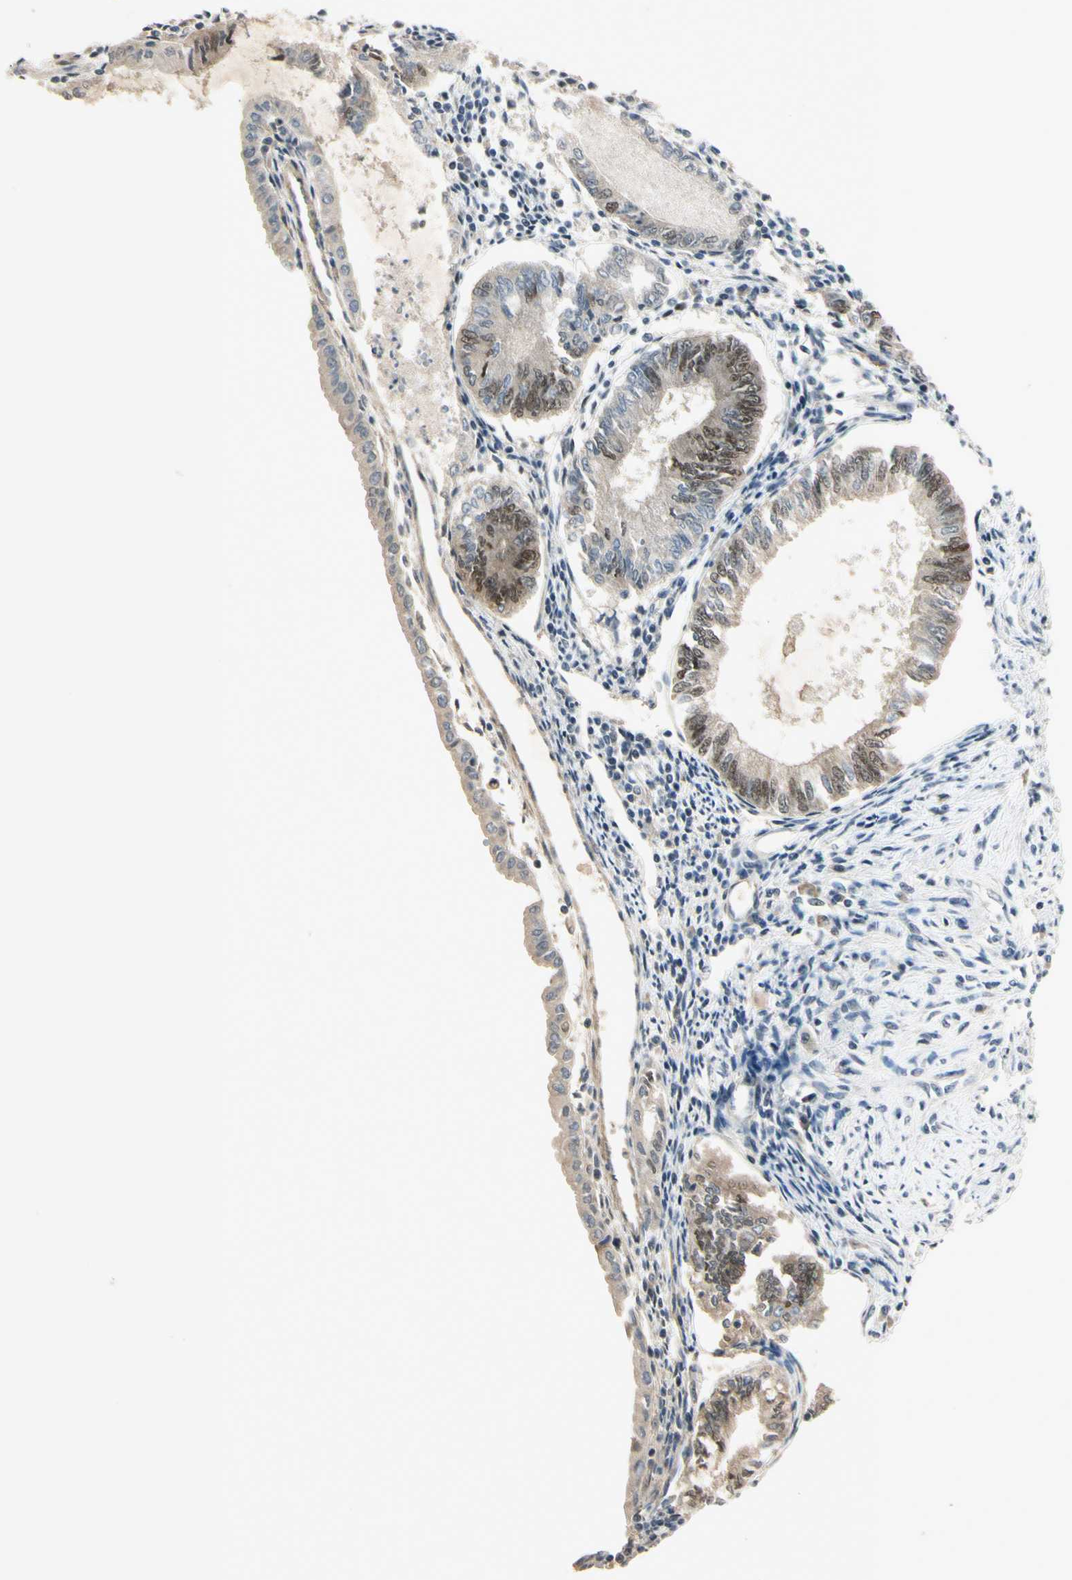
{"staining": {"intensity": "weak", "quantity": "25%-75%", "location": "cytoplasmic/membranous,nuclear"}, "tissue": "endometrial cancer", "cell_type": "Tumor cells", "image_type": "cancer", "snomed": [{"axis": "morphology", "description": "Adenocarcinoma, NOS"}, {"axis": "topography", "description": "Endometrium"}], "caption": "An image showing weak cytoplasmic/membranous and nuclear positivity in approximately 25%-75% of tumor cells in endometrial cancer (adenocarcinoma), as visualized by brown immunohistochemical staining.", "gene": "NFYA", "patient": {"sex": "female", "age": 86}}